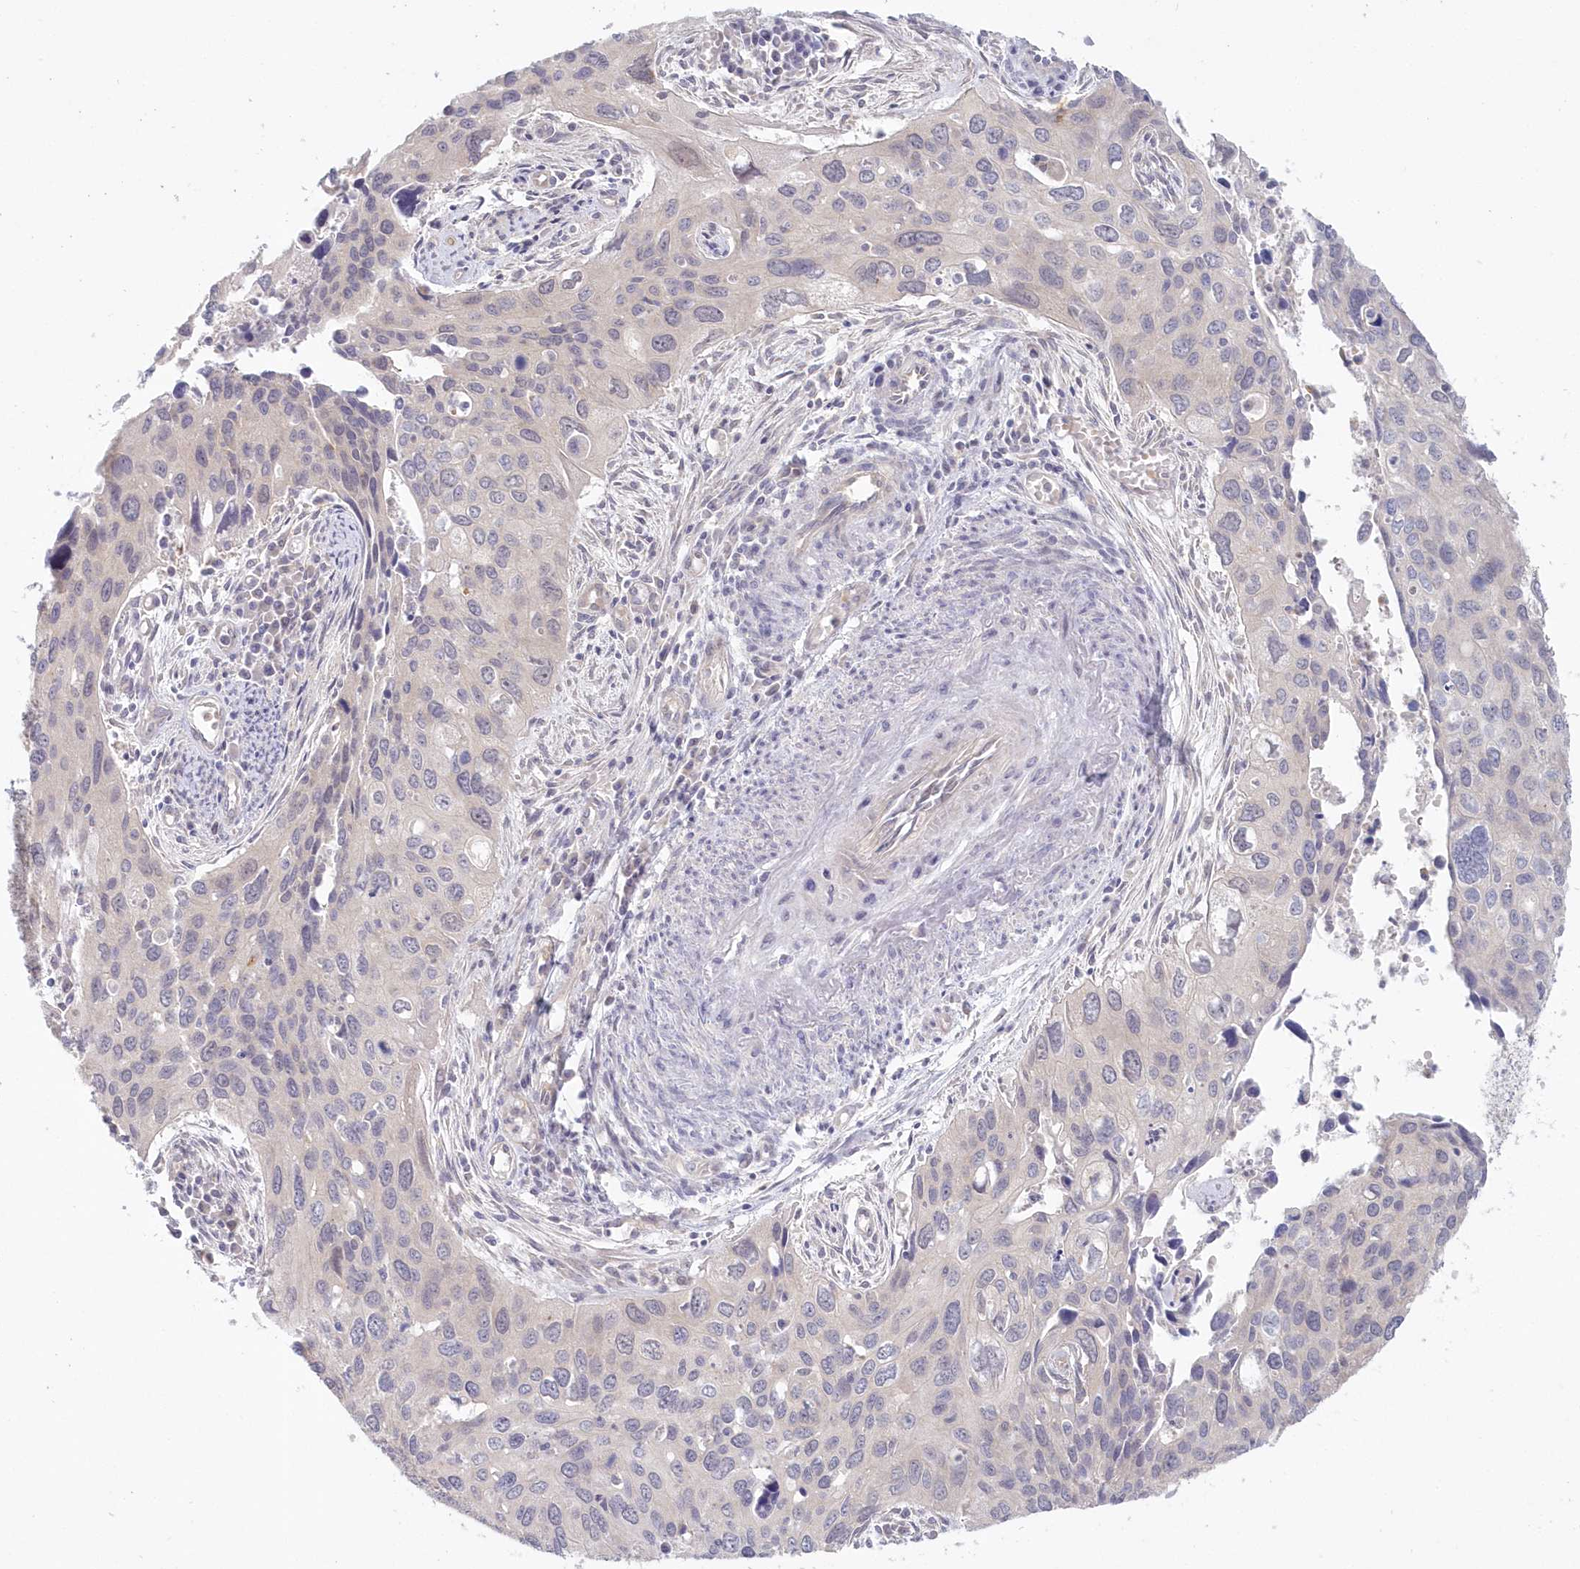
{"staining": {"intensity": "negative", "quantity": "none", "location": "none"}, "tissue": "cervical cancer", "cell_type": "Tumor cells", "image_type": "cancer", "snomed": [{"axis": "morphology", "description": "Squamous cell carcinoma, NOS"}, {"axis": "topography", "description": "Cervix"}], "caption": "High magnification brightfield microscopy of cervical squamous cell carcinoma stained with DAB (3,3'-diaminobenzidine) (brown) and counterstained with hematoxylin (blue): tumor cells show no significant staining.", "gene": "KATNA1", "patient": {"sex": "female", "age": 55}}